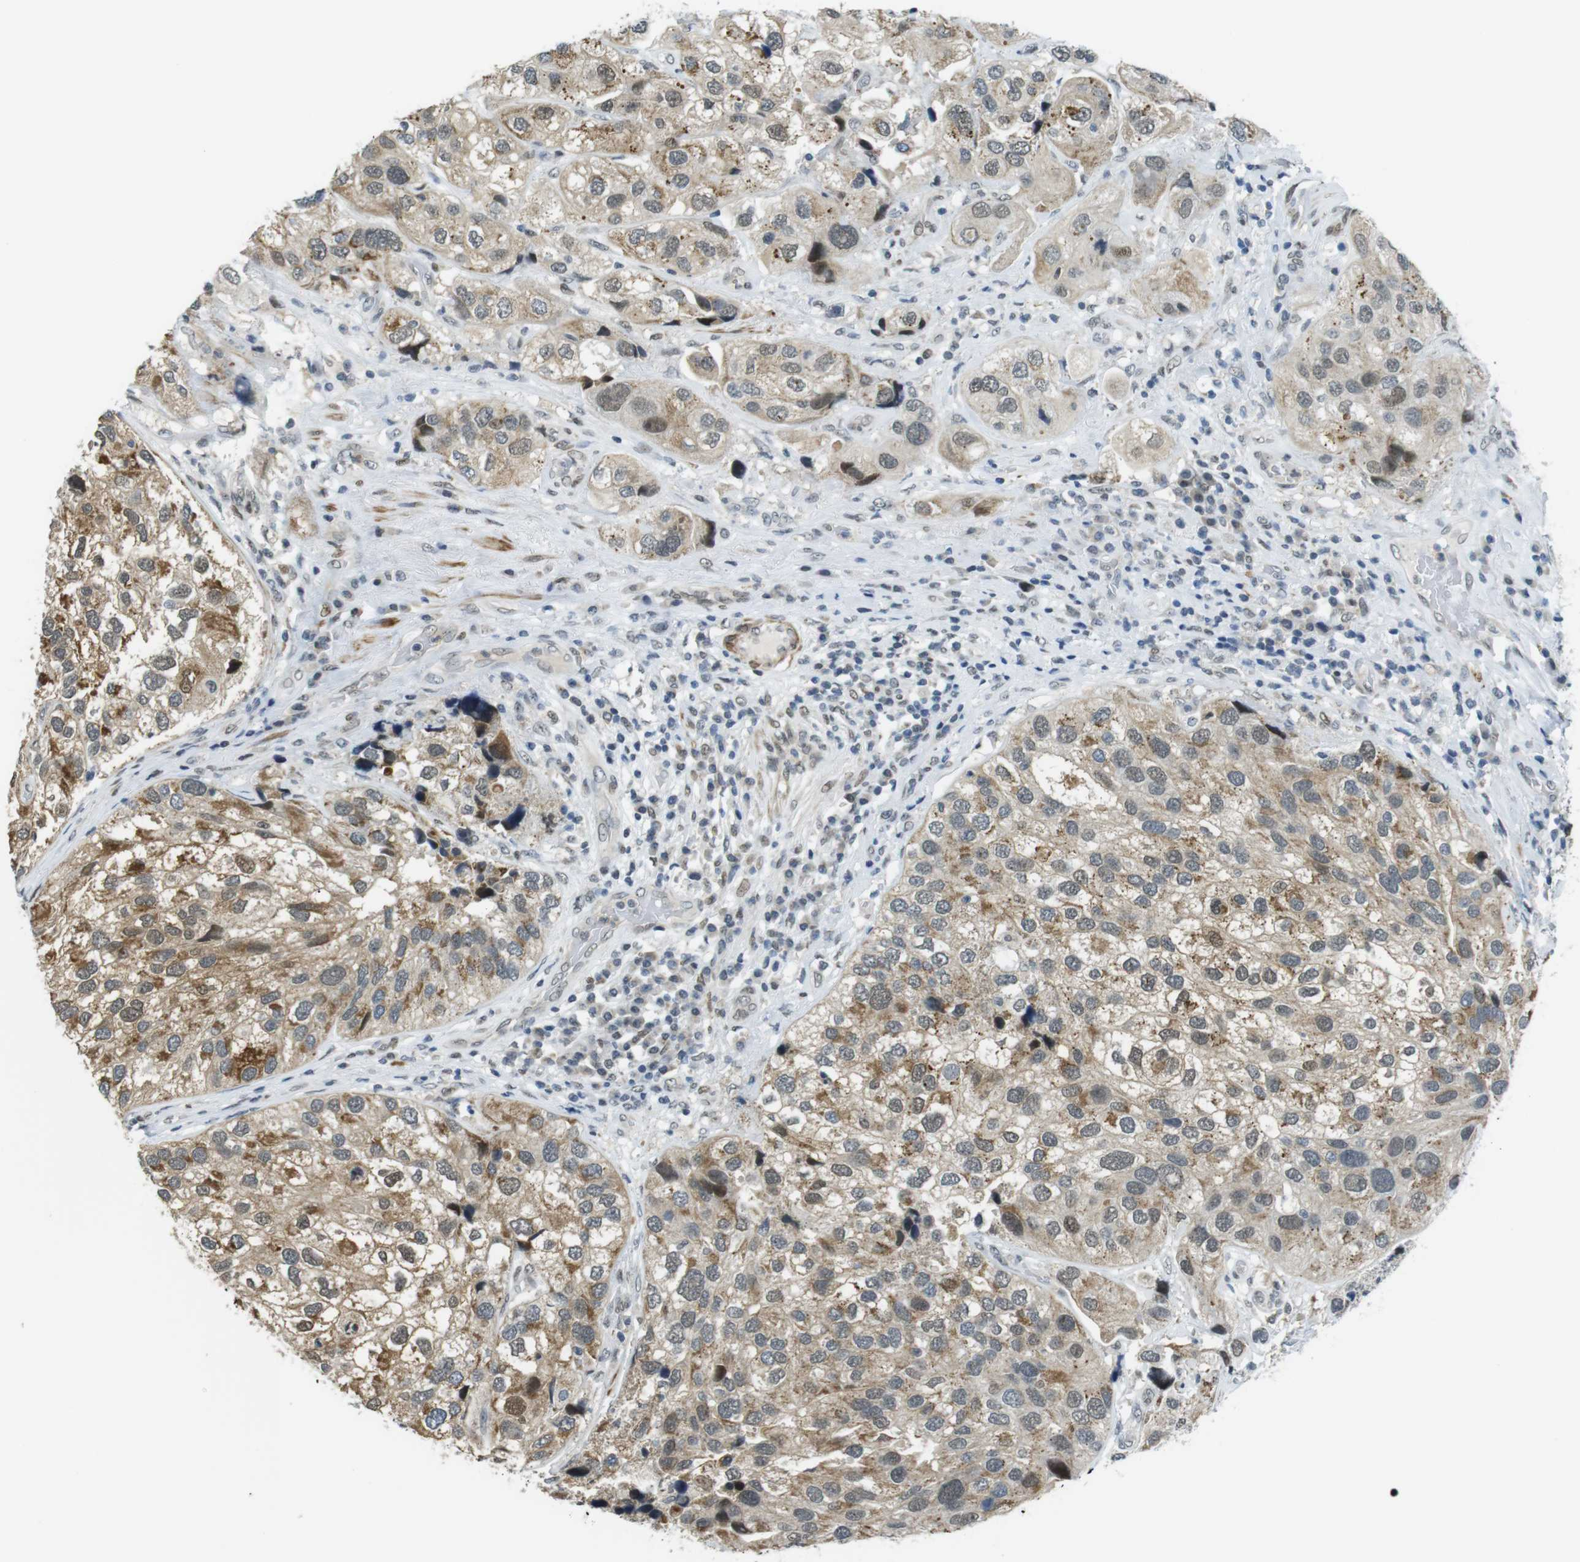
{"staining": {"intensity": "moderate", "quantity": "25%-75%", "location": "cytoplasmic/membranous,nuclear"}, "tissue": "urothelial cancer", "cell_type": "Tumor cells", "image_type": "cancer", "snomed": [{"axis": "morphology", "description": "Urothelial carcinoma, High grade"}, {"axis": "topography", "description": "Urinary bladder"}], "caption": "Moderate cytoplasmic/membranous and nuclear protein positivity is appreciated in about 25%-75% of tumor cells in high-grade urothelial carcinoma.", "gene": "USP7", "patient": {"sex": "female", "age": 64}}